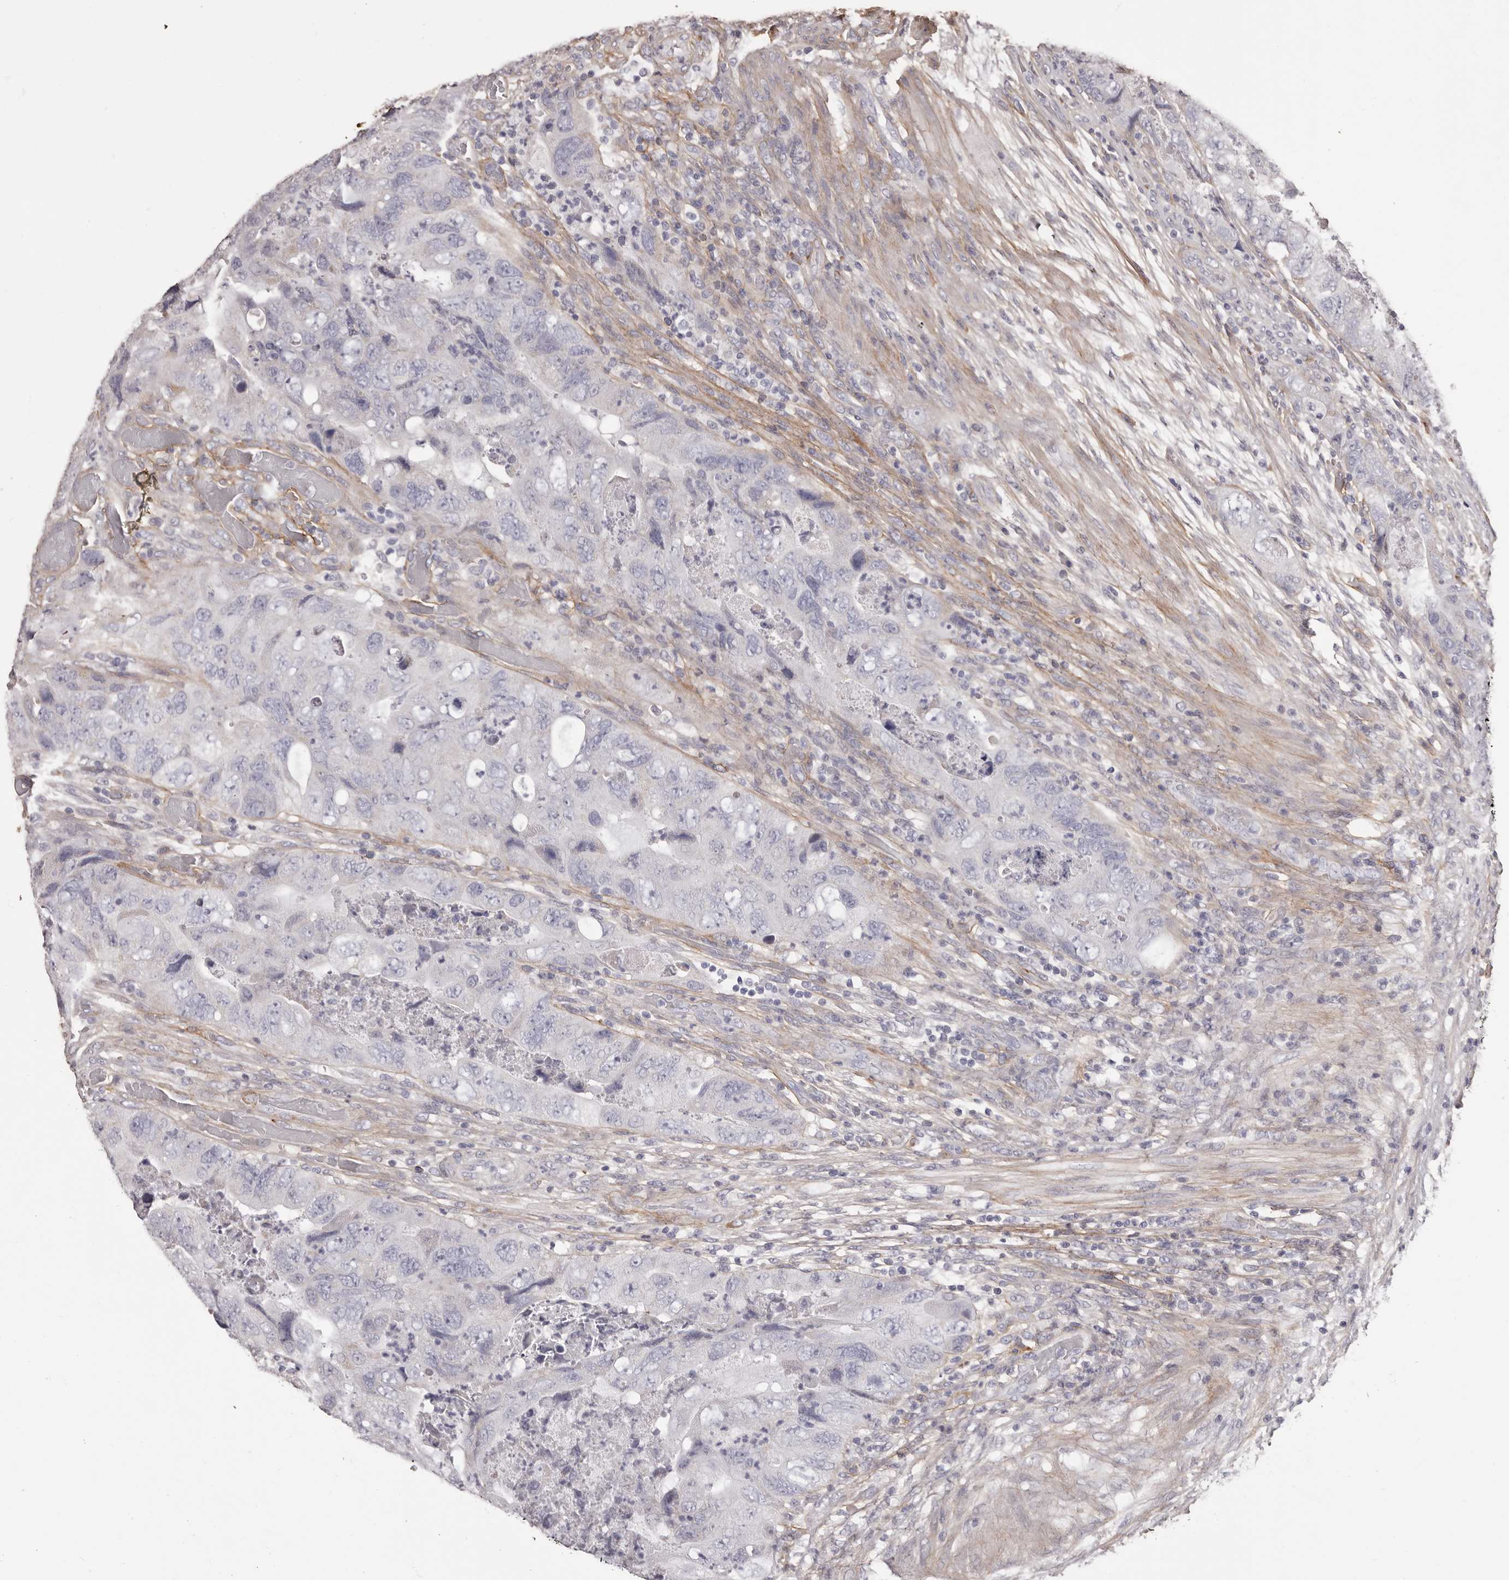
{"staining": {"intensity": "negative", "quantity": "none", "location": "none"}, "tissue": "colorectal cancer", "cell_type": "Tumor cells", "image_type": "cancer", "snomed": [{"axis": "morphology", "description": "Adenocarcinoma, NOS"}, {"axis": "topography", "description": "Rectum"}], "caption": "High magnification brightfield microscopy of colorectal adenocarcinoma stained with DAB (3,3'-diaminobenzidine) (brown) and counterstained with hematoxylin (blue): tumor cells show no significant positivity.", "gene": "COL6A1", "patient": {"sex": "male", "age": 63}}